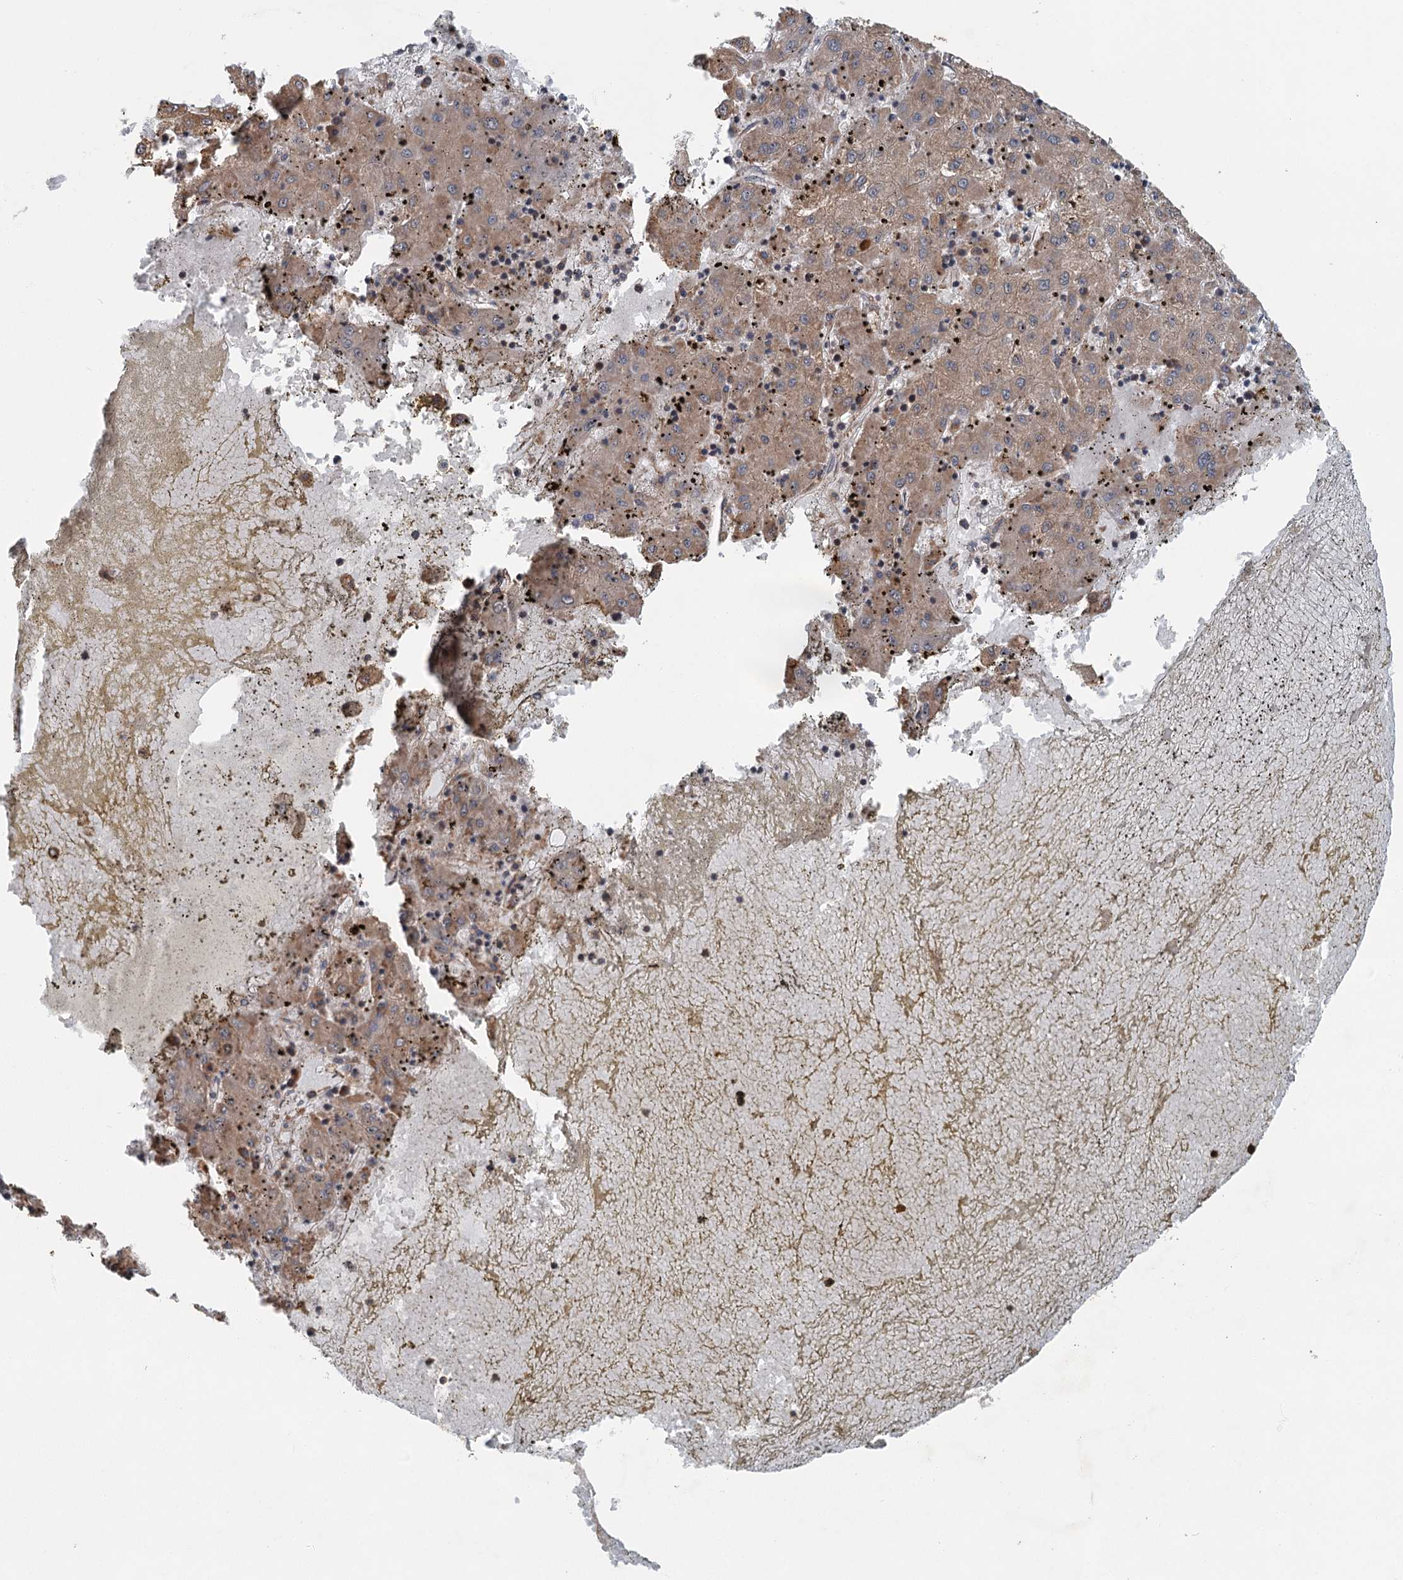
{"staining": {"intensity": "moderate", "quantity": ">75%", "location": "cytoplasmic/membranous"}, "tissue": "liver cancer", "cell_type": "Tumor cells", "image_type": "cancer", "snomed": [{"axis": "morphology", "description": "Carcinoma, Hepatocellular, NOS"}, {"axis": "topography", "description": "Liver"}], "caption": "Liver cancer tissue displays moderate cytoplasmic/membranous expression in approximately >75% of tumor cells, visualized by immunohistochemistry.", "gene": "ZNF527", "patient": {"sex": "male", "age": 72}}